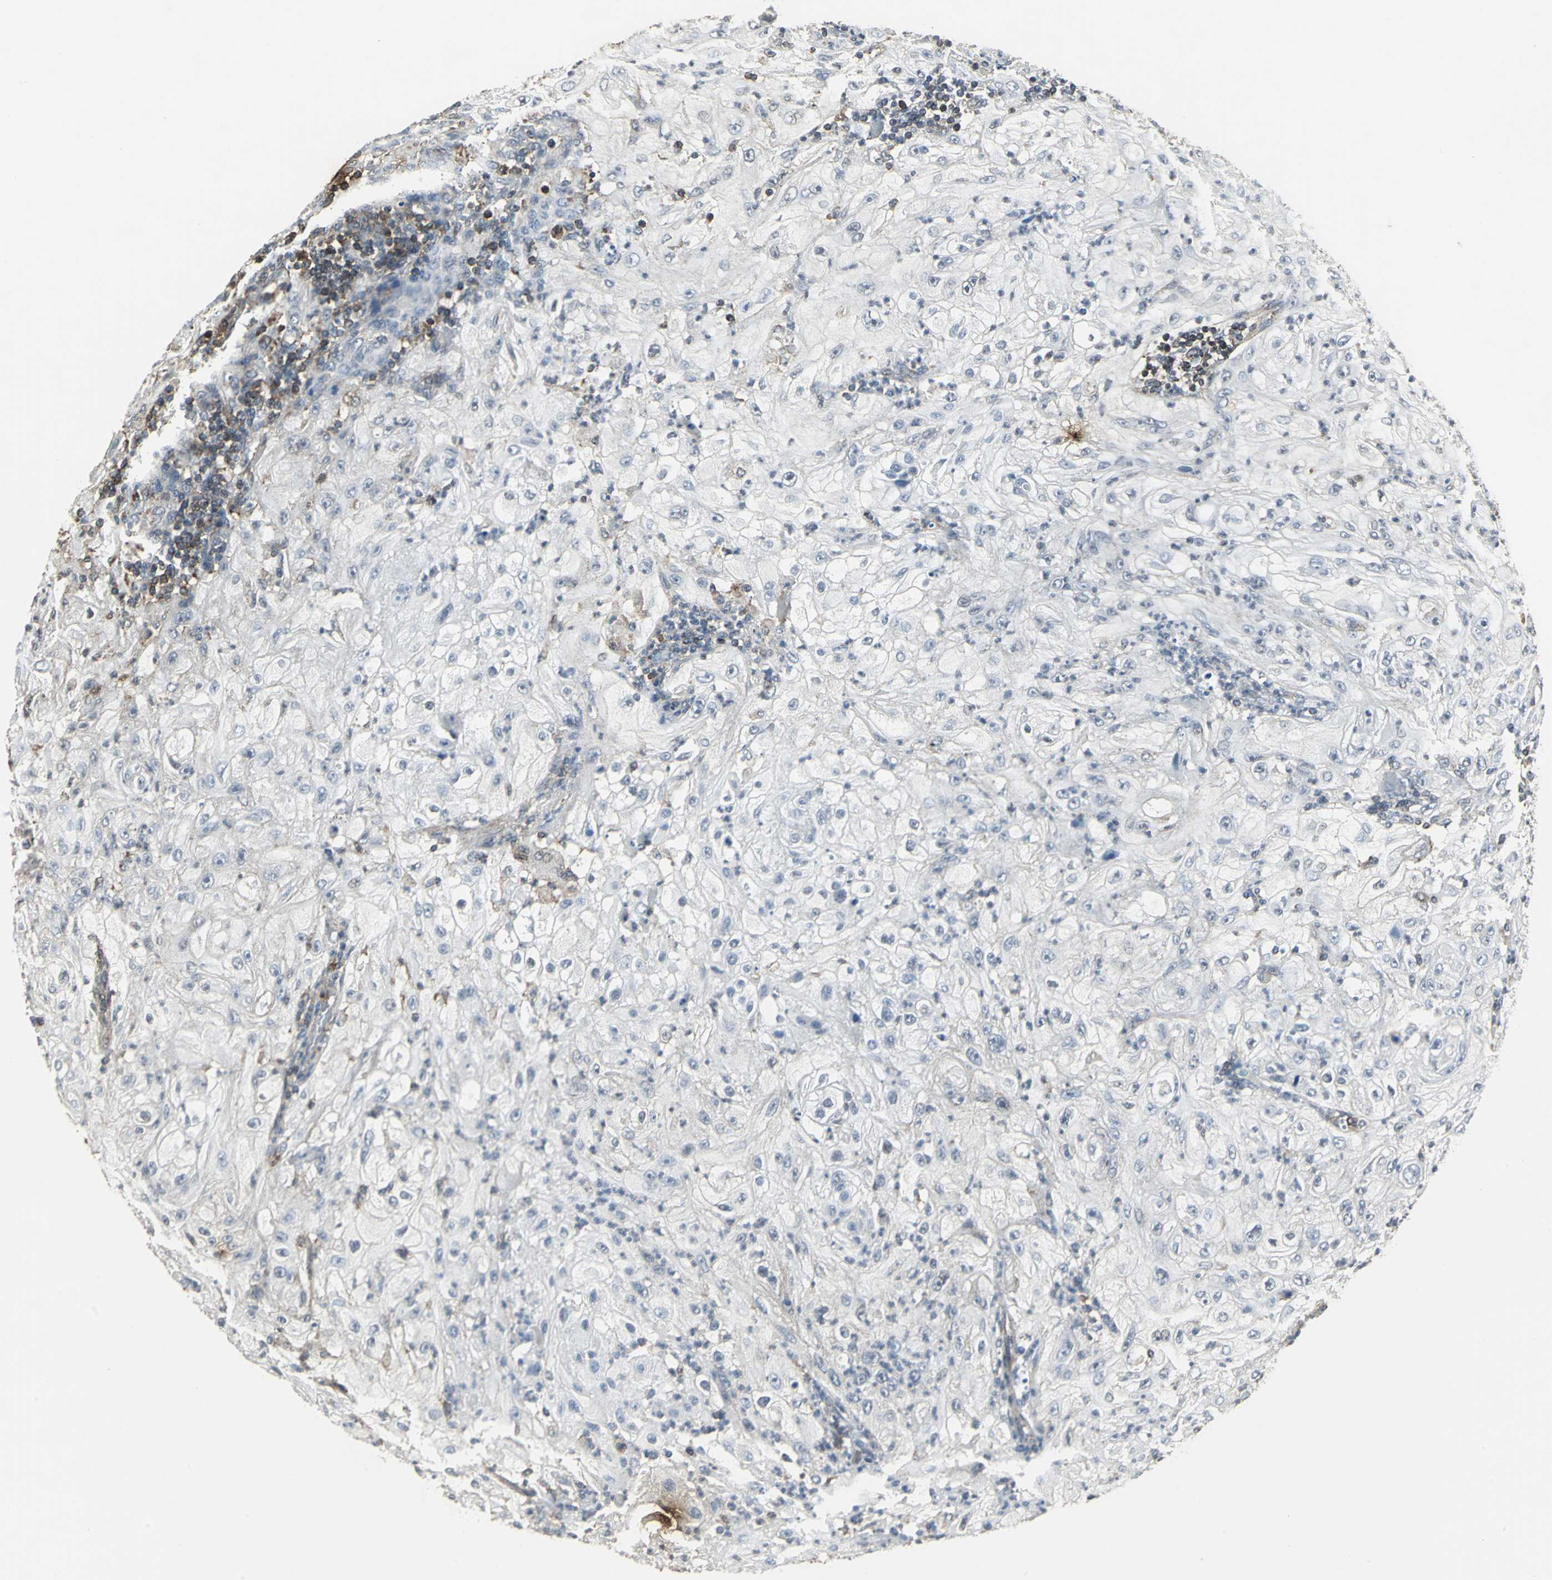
{"staining": {"intensity": "negative", "quantity": "none", "location": "none"}, "tissue": "lung cancer", "cell_type": "Tumor cells", "image_type": "cancer", "snomed": [{"axis": "morphology", "description": "Inflammation, NOS"}, {"axis": "morphology", "description": "Squamous cell carcinoma, NOS"}, {"axis": "topography", "description": "Lymph node"}, {"axis": "topography", "description": "Soft tissue"}, {"axis": "topography", "description": "Lung"}], "caption": "An immunohistochemistry (IHC) photomicrograph of lung cancer is shown. There is no staining in tumor cells of lung cancer.", "gene": "DNAJB4", "patient": {"sex": "male", "age": 66}}